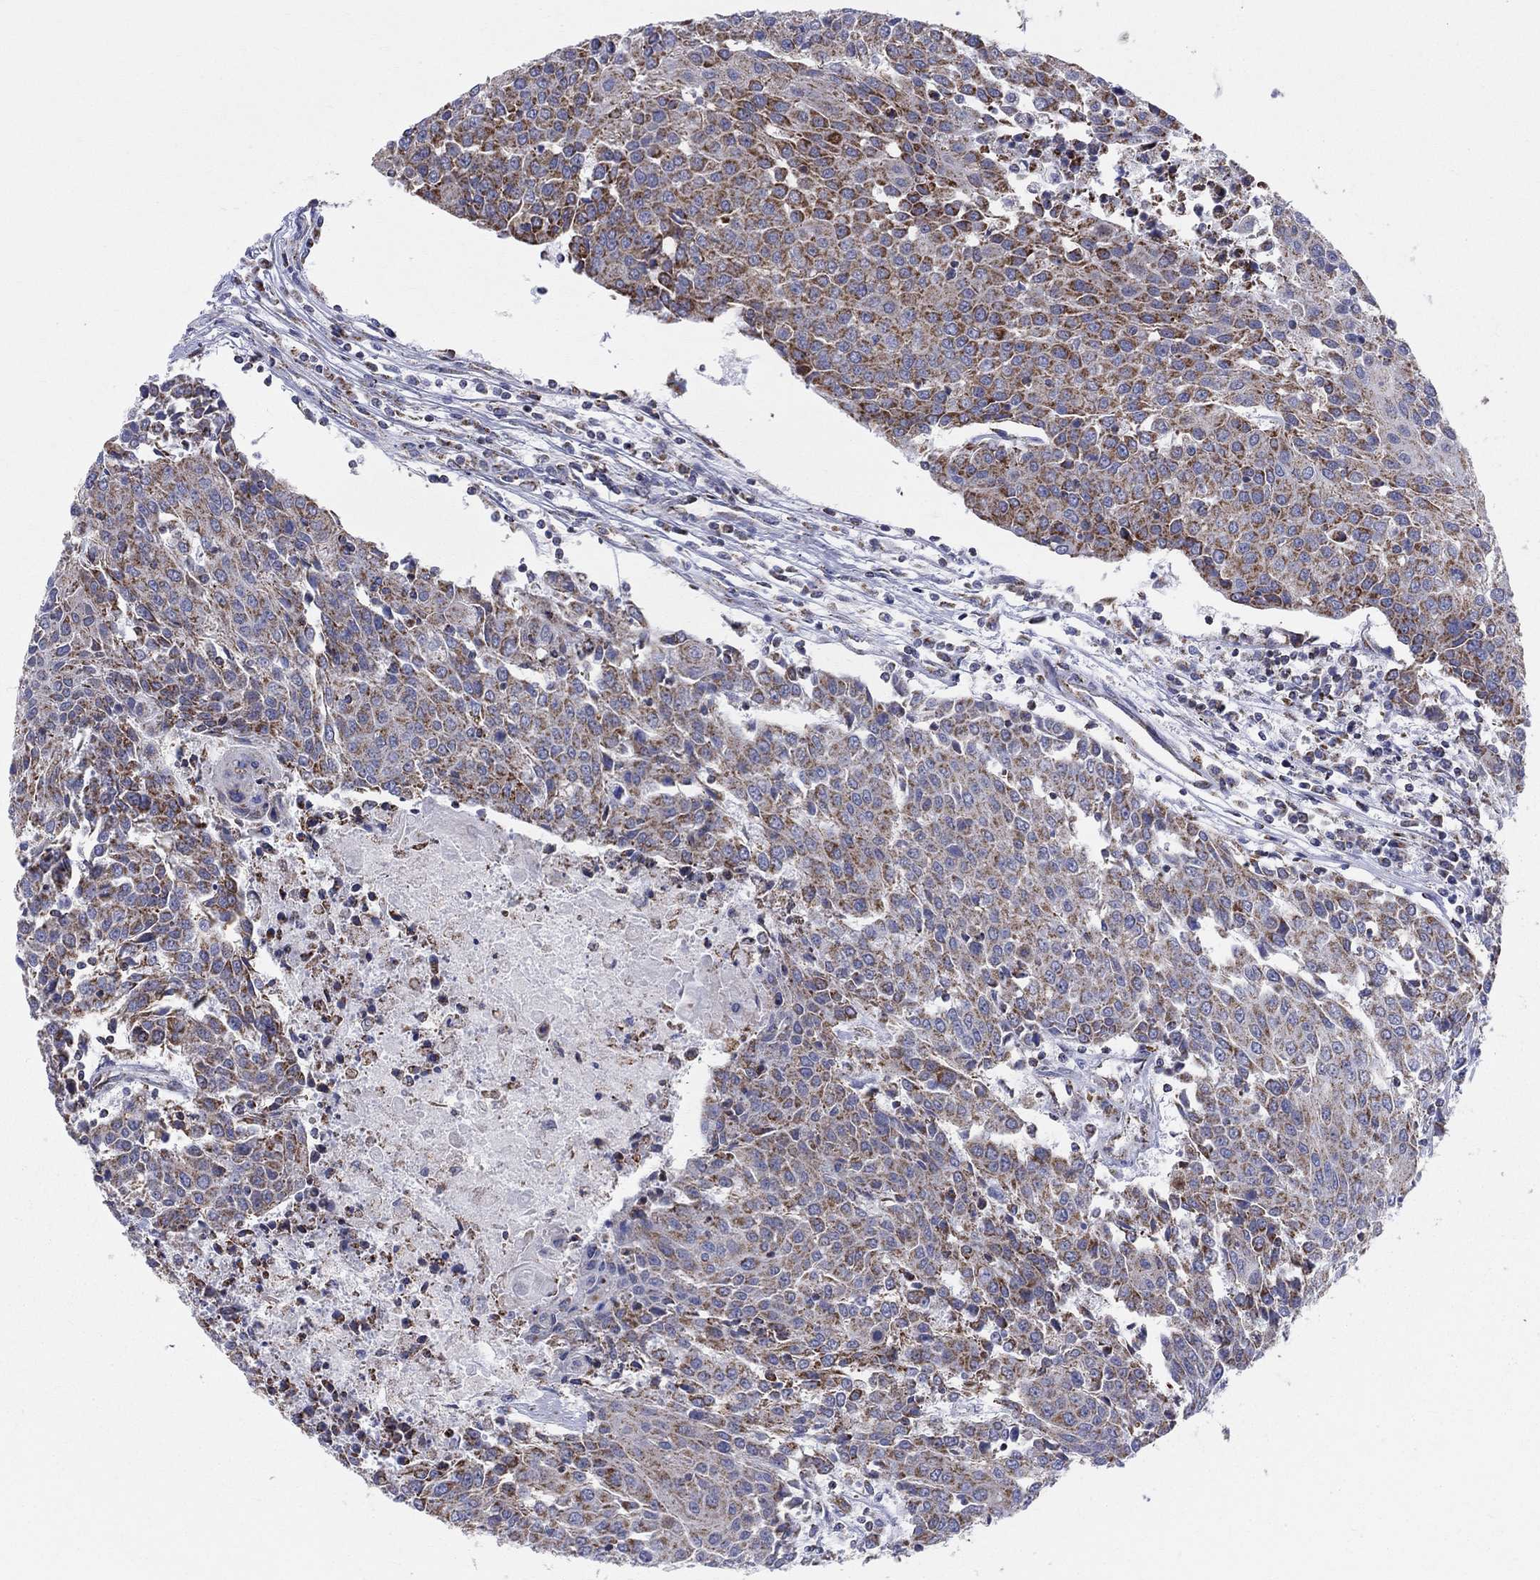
{"staining": {"intensity": "strong", "quantity": "25%-75%", "location": "cytoplasmic/membranous"}, "tissue": "urothelial cancer", "cell_type": "Tumor cells", "image_type": "cancer", "snomed": [{"axis": "morphology", "description": "Urothelial carcinoma, High grade"}, {"axis": "topography", "description": "Urinary bladder"}], "caption": "DAB (3,3'-diaminobenzidine) immunohistochemical staining of human urothelial cancer exhibits strong cytoplasmic/membranous protein expression in about 25%-75% of tumor cells.", "gene": "KISS1R", "patient": {"sex": "female", "age": 85}}